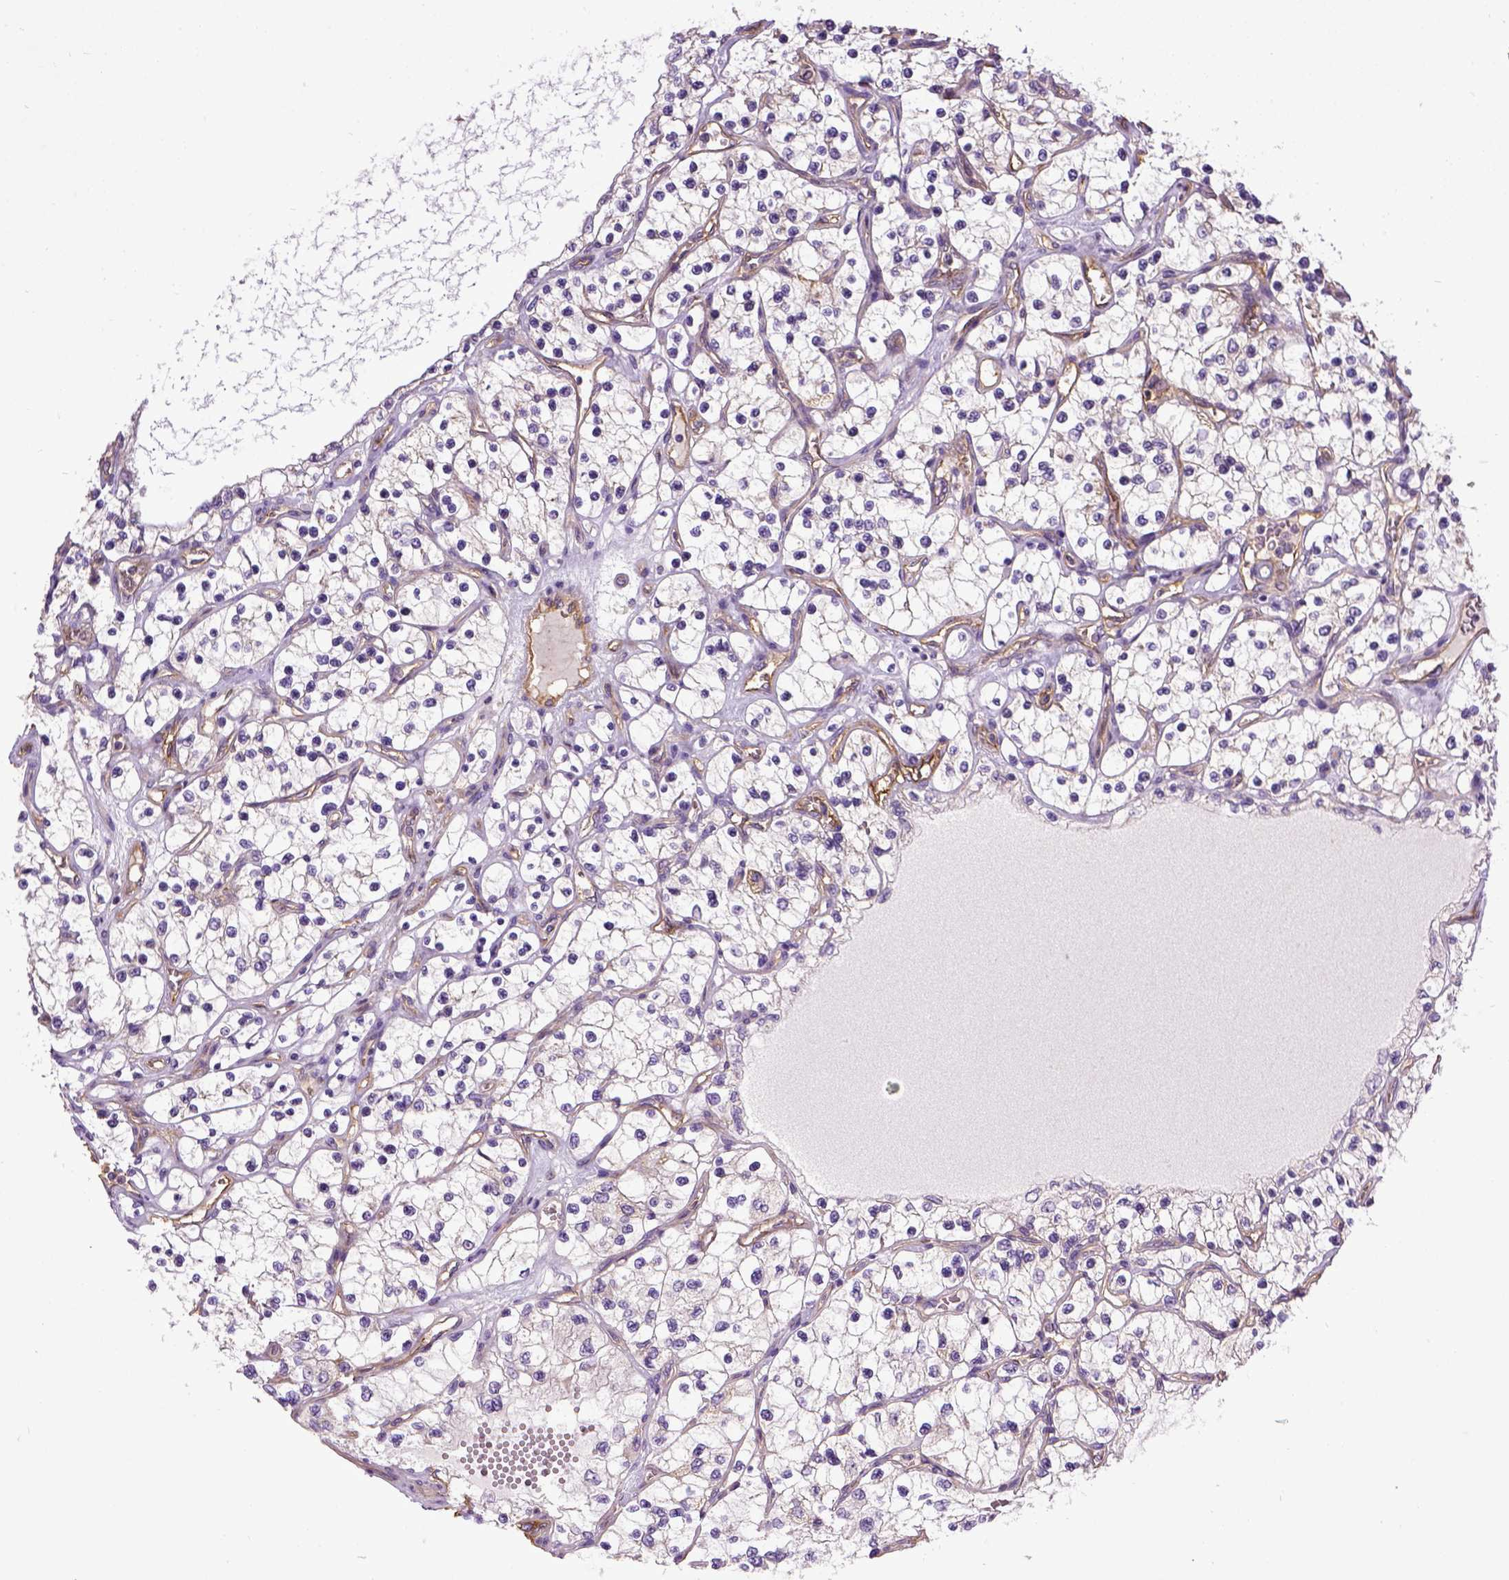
{"staining": {"intensity": "negative", "quantity": "none", "location": "none"}, "tissue": "renal cancer", "cell_type": "Tumor cells", "image_type": "cancer", "snomed": [{"axis": "morphology", "description": "Adenocarcinoma, NOS"}, {"axis": "topography", "description": "Kidney"}], "caption": "Tumor cells are negative for protein expression in human renal cancer (adenocarcinoma).", "gene": "ENG", "patient": {"sex": "female", "age": 69}}